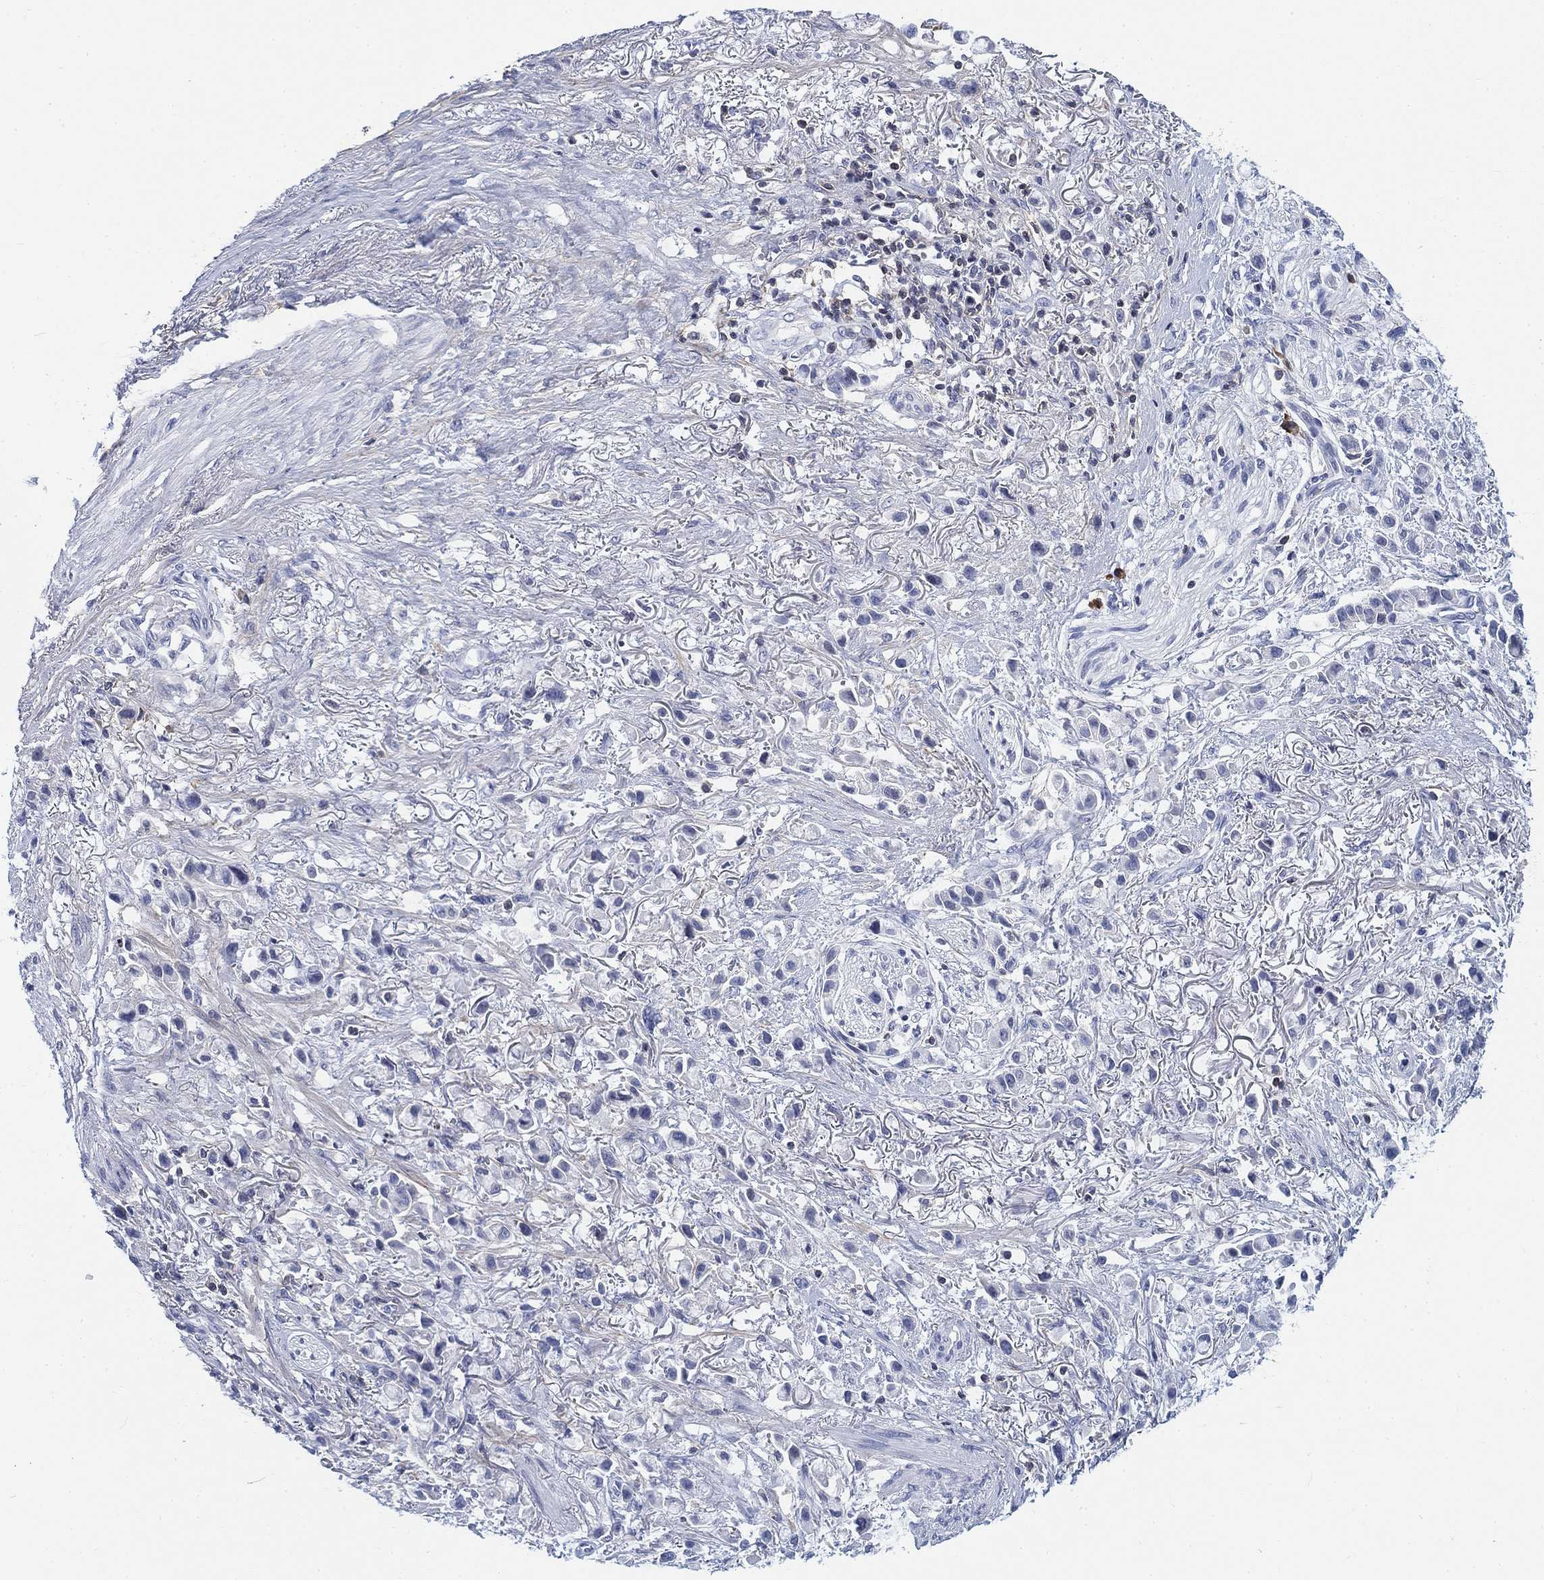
{"staining": {"intensity": "negative", "quantity": "none", "location": "none"}, "tissue": "stomach cancer", "cell_type": "Tumor cells", "image_type": "cancer", "snomed": [{"axis": "morphology", "description": "Adenocarcinoma, NOS"}, {"axis": "topography", "description": "Stomach"}], "caption": "Immunohistochemistry histopathology image of neoplastic tissue: human stomach adenocarcinoma stained with DAB (3,3'-diaminobenzidine) displays no significant protein positivity in tumor cells.", "gene": "FYB1", "patient": {"sex": "female", "age": 81}}